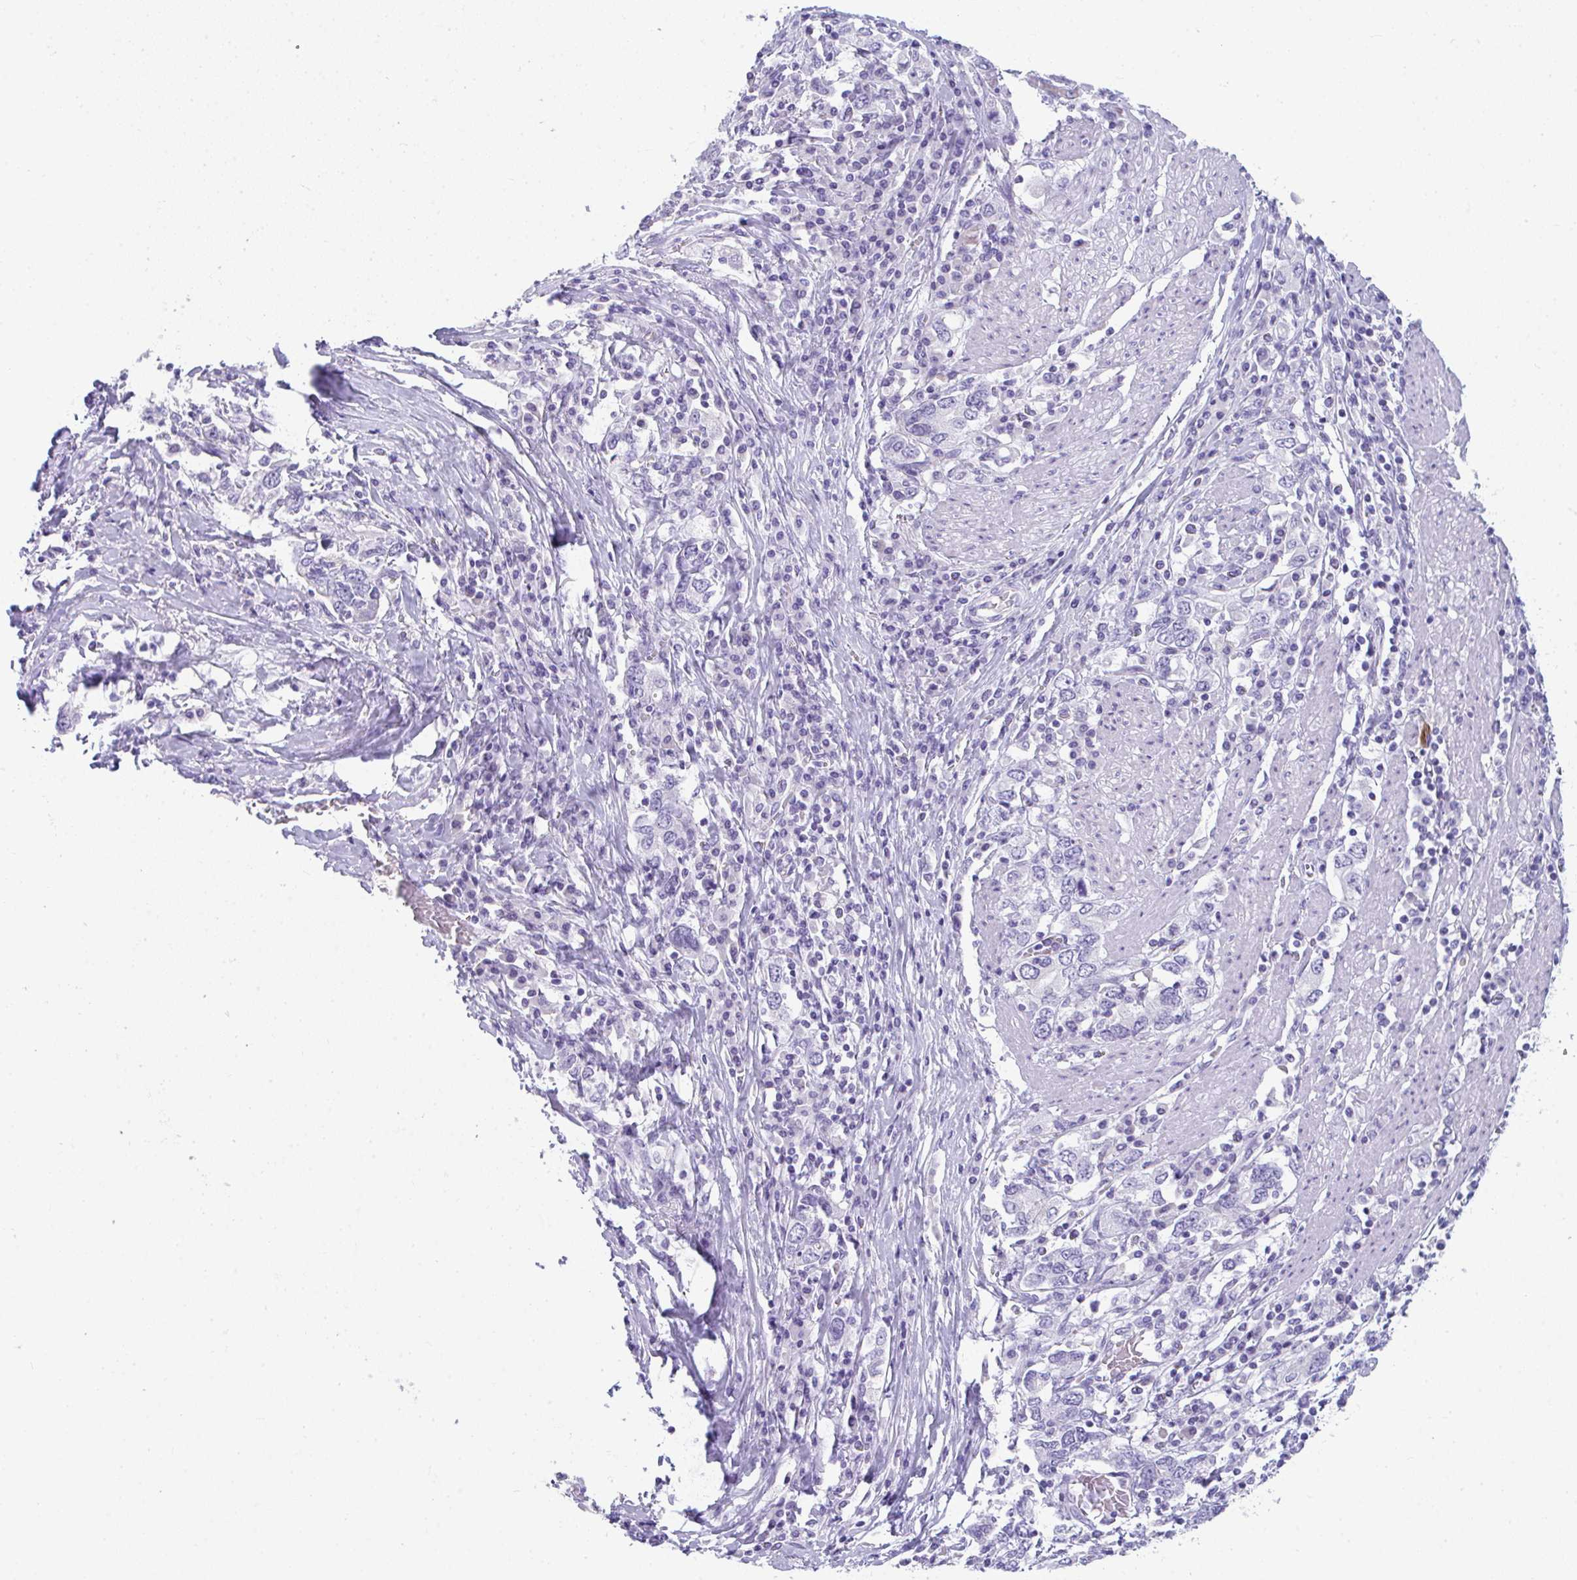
{"staining": {"intensity": "negative", "quantity": "none", "location": "none"}, "tissue": "stomach cancer", "cell_type": "Tumor cells", "image_type": "cancer", "snomed": [{"axis": "morphology", "description": "Adenocarcinoma, NOS"}, {"axis": "topography", "description": "Stomach, upper"}, {"axis": "topography", "description": "Stomach"}], "caption": "DAB (3,3'-diaminobenzidine) immunohistochemical staining of adenocarcinoma (stomach) exhibits no significant staining in tumor cells. (DAB (3,3'-diaminobenzidine) immunohistochemistry with hematoxylin counter stain).", "gene": "TTC30B", "patient": {"sex": "male", "age": 62}}